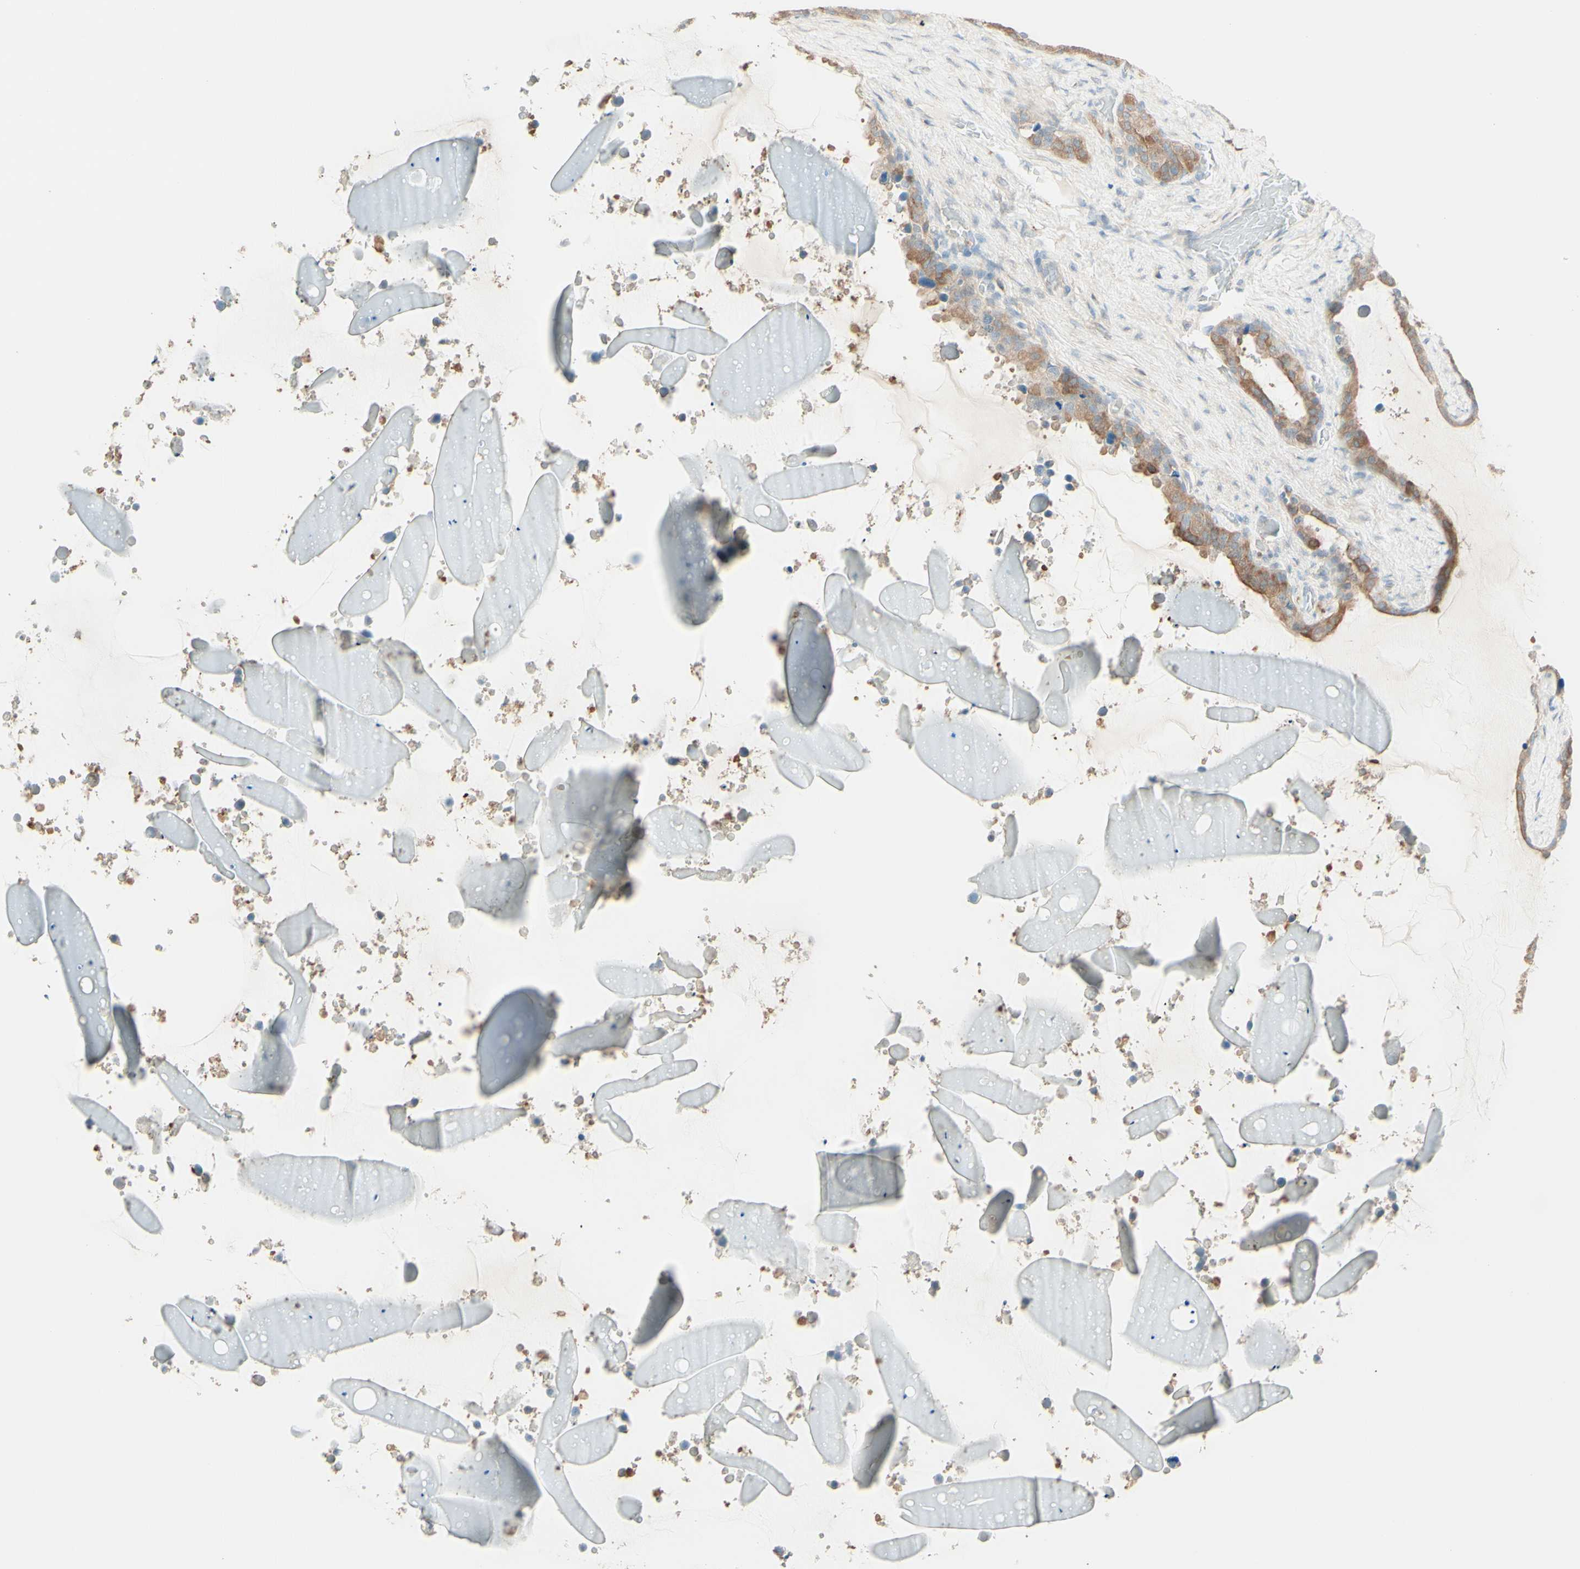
{"staining": {"intensity": "moderate", "quantity": ">75%", "location": "cytoplasmic/membranous"}, "tissue": "seminal vesicle", "cell_type": "Glandular cells", "image_type": "normal", "snomed": [{"axis": "morphology", "description": "Normal tissue, NOS"}, {"axis": "topography", "description": "Seminal veicle"}], "caption": "IHC image of benign seminal vesicle: human seminal vesicle stained using IHC shows medium levels of moderate protein expression localized specifically in the cytoplasmic/membranous of glandular cells, appearing as a cytoplasmic/membranous brown color.", "gene": "MTM1", "patient": {"sex": "male", "age": 46}}